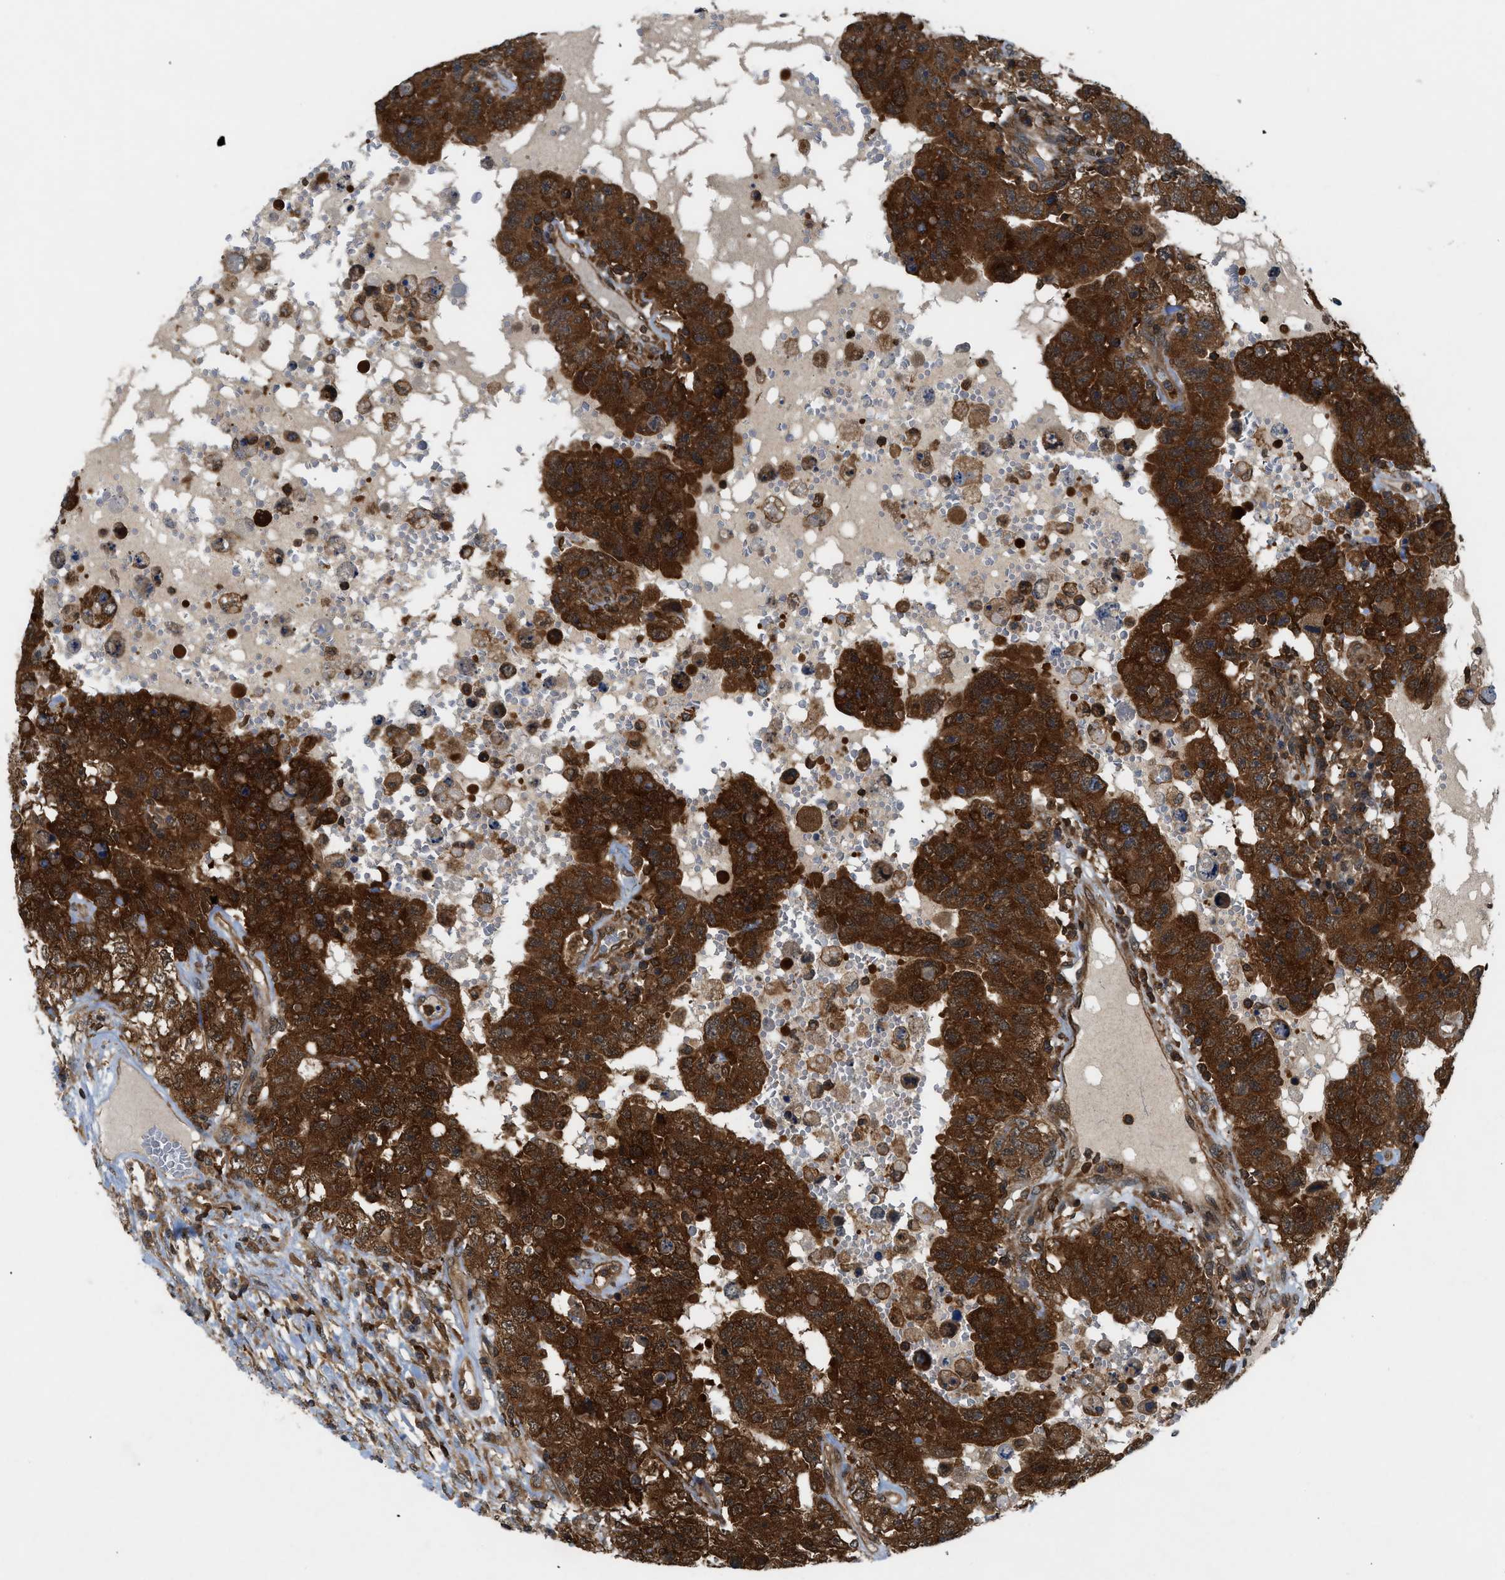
{"staining": {"intensity": "strong", "quantity": ">75%", "location": "cytoplasmic/membranous,nuclear"}, "tissue": "testis cancer", "cell_type": "Tumor cells", "image_type": "cancer", "snomed": [{"axis": "morphology", "description": "Carcinoma, Embryonal, NOS"}, {"axis": "topography", "description": "Testis"}], "caption": "Protein expression analysis of human embryonal carcinoma (testis) reveals strong cytoplasmic/membranous and nuclear staining in approximately >75% of tumor cells. The staining was performed using DAB (3,3'-diaminobenzidine), with brown indicating positive protein expression. Nuclei are stained blue with hematoxylin.", "gene": "OXSR1", "patient": {"sex": "male", "age": 26}}